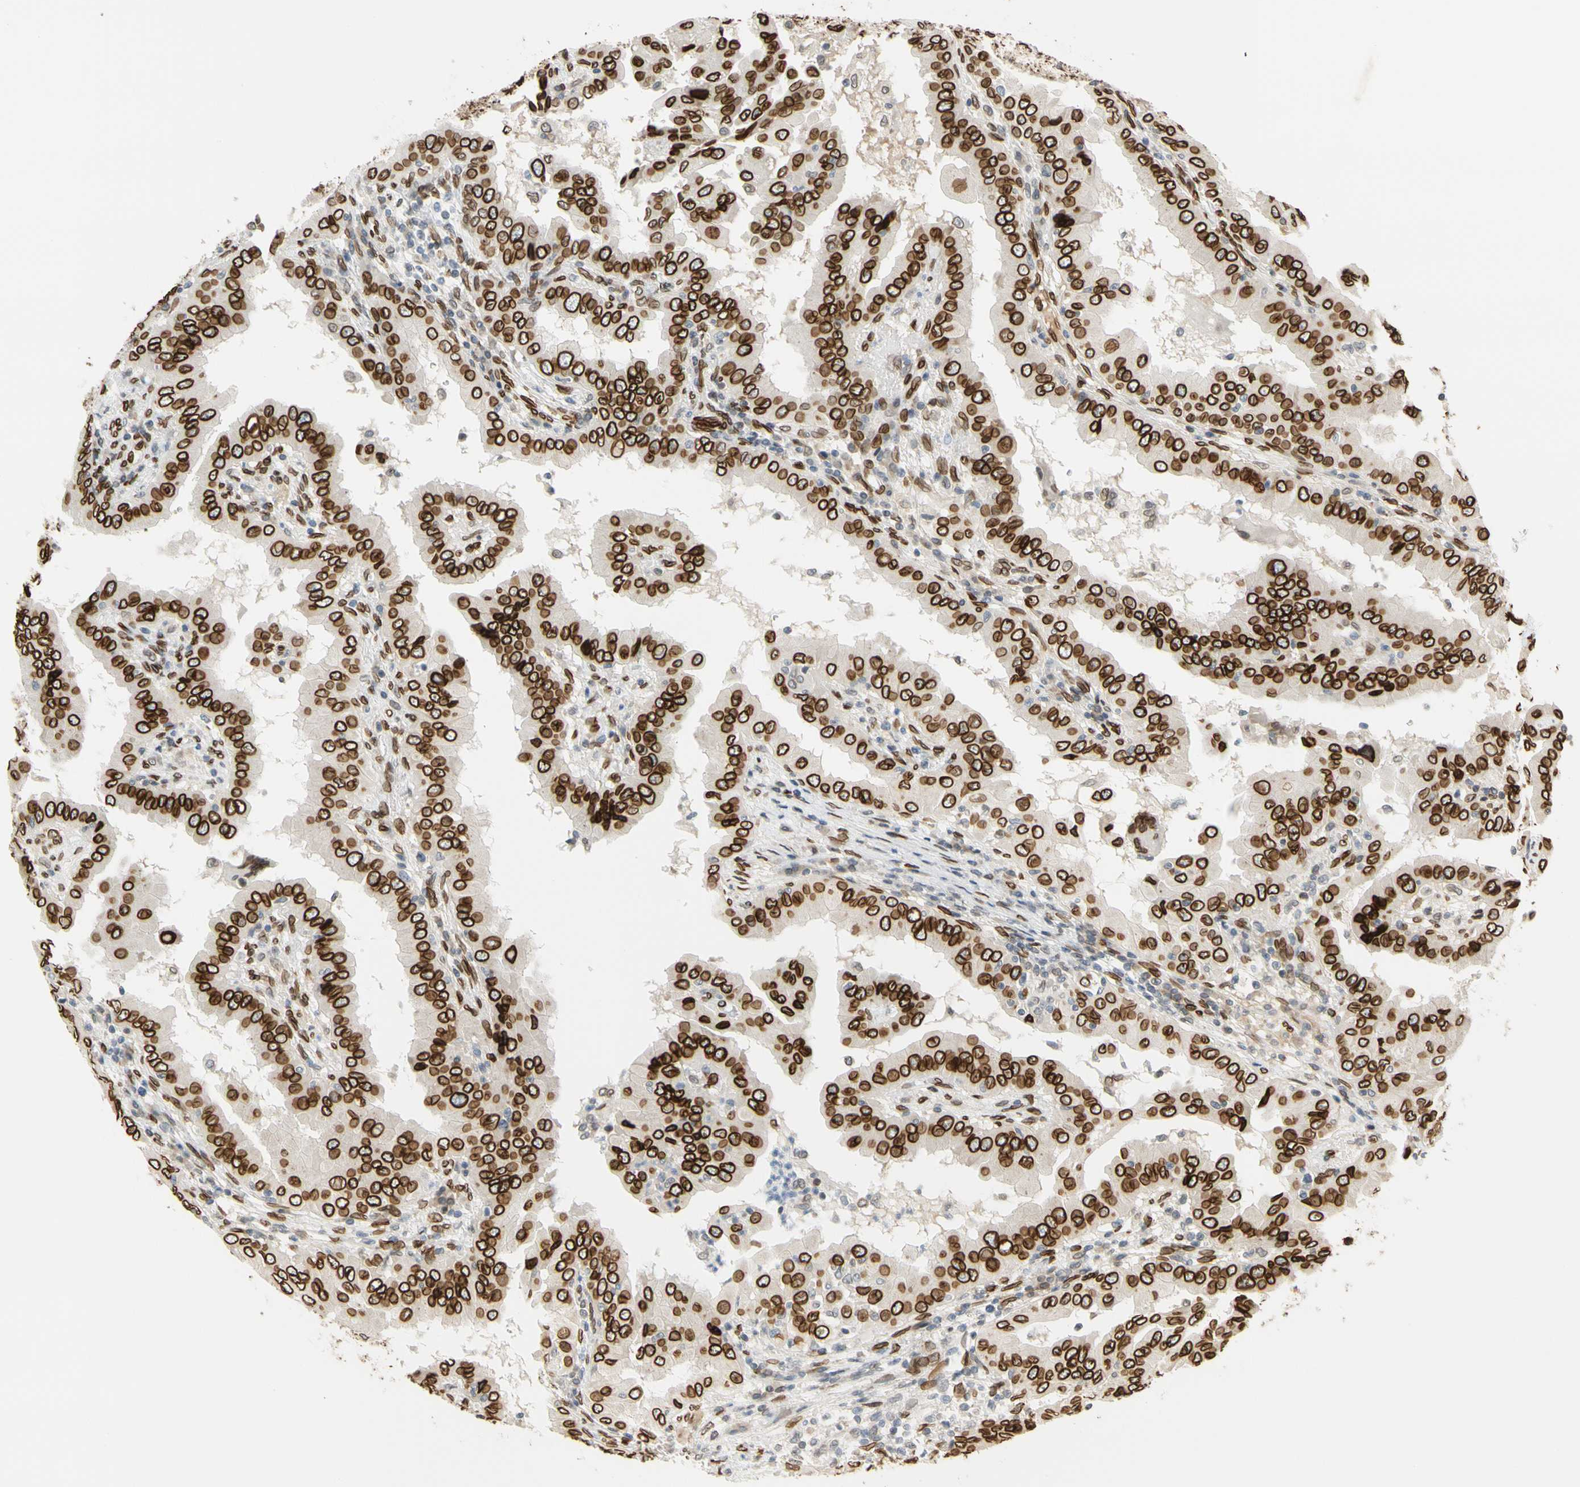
{"staining": {"intensity": "strong", "quantity": ">75%", "location": "cytoplasmic/membranous,nuclear"}, "tissue": "thyroid cancer", "cell_type": "Tumor cells", "image_type": "cancer", "snomed": [{"axis": "morphology", "description": "Papillary adenocarcinoma, NOS"}, {"axis": "topography", "description": "Thyroid gland"}], "caption": "Strong cytoplasmic/membranous and nuclear positivity for a protein is identified in approximately >75% of tumor cells of papillary adenocarcinoma (thyroid) using IHC.", "gene": "SUN1", "patient": {"sex": "male", "age": 33}}